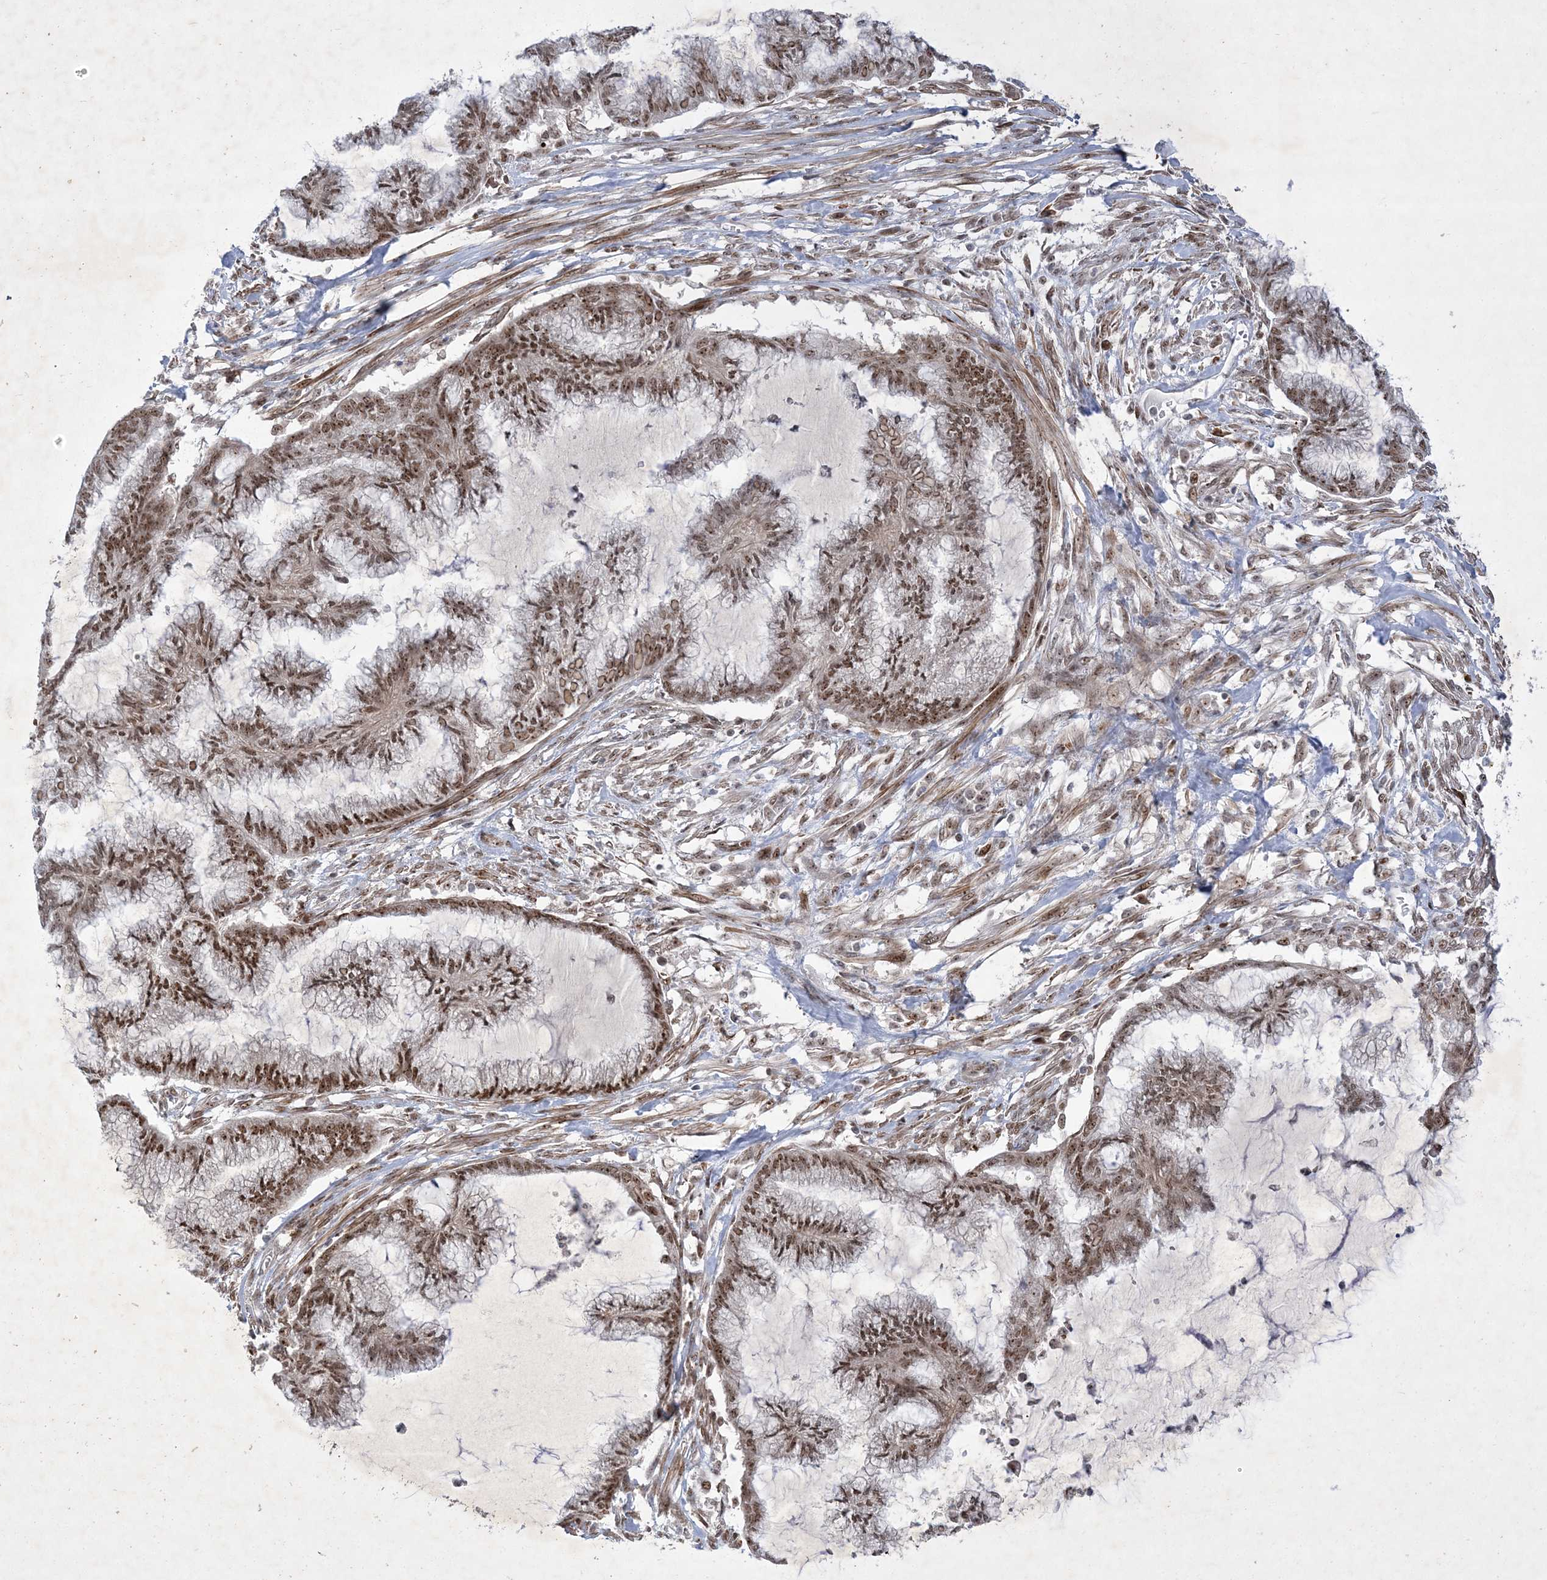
{"staining": {"intensity": "moderate", "quantity": ">75%", "location": "nuclear"}, "tissue": "endometrial cancer", "cell_type": "Tumor cells", "image_type": "cancer", "snomed": [{"axis": "morphology", "description": "Adenocarcinoma, NOS"}, {"axis": "topography", "description": "Endometrium"}], "caption": "Adenocarcinoma (endometrial) stained for a protein (brown) demonstrates moderate nuclear positive staining in about >75% of tumor cells.", "gene": "NPM3", "patient": {"sex": "female", "age": 86}}